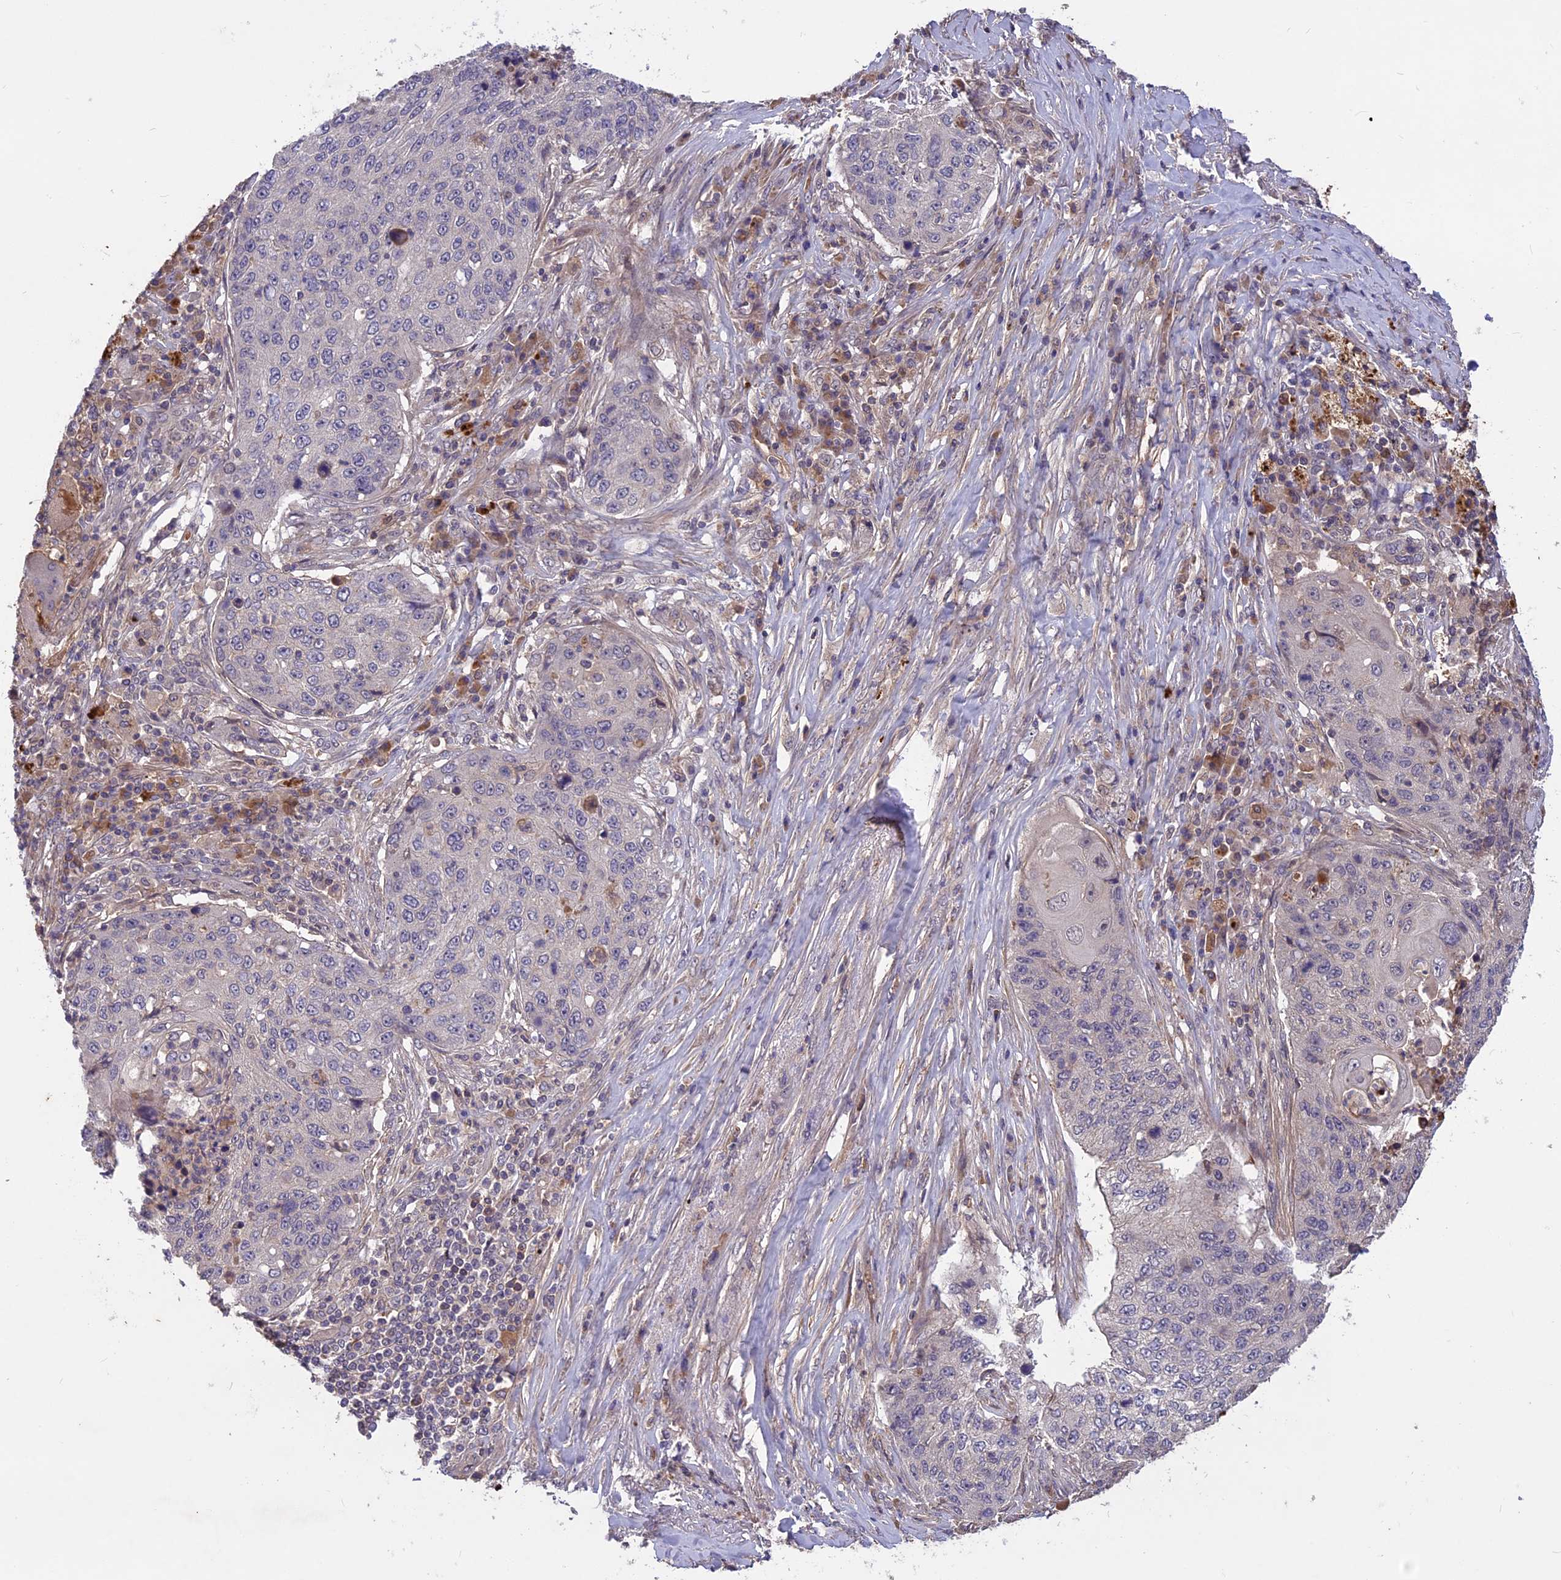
{"staining": {"intensity": "negative", "quantity": "none", "location": "none"}, "tissue": "lung cancer", "cell_type": "Tumor cells", "image_type": "cancer", "snomed": [{"axis": "morphology", "description": "Squamous cell carcinoma, NOS"}, {"axis": "topography", "description": "Lung"}], "caption": "High magnification brightfield microscopy of squamous cell carcinoma (lung) stained with DAB (3,3'-diaminobenzidine) (brown) and counterstained with hematoxylin (blue): tumor cells show no significant positivity. (Brightfield microscopy of DAB (3,3'-diaminobenzidine) immunohistochemistry (IHC) at high magnification).", "gene": "ADO", "patient": {"sex": "female", "age": 63}}